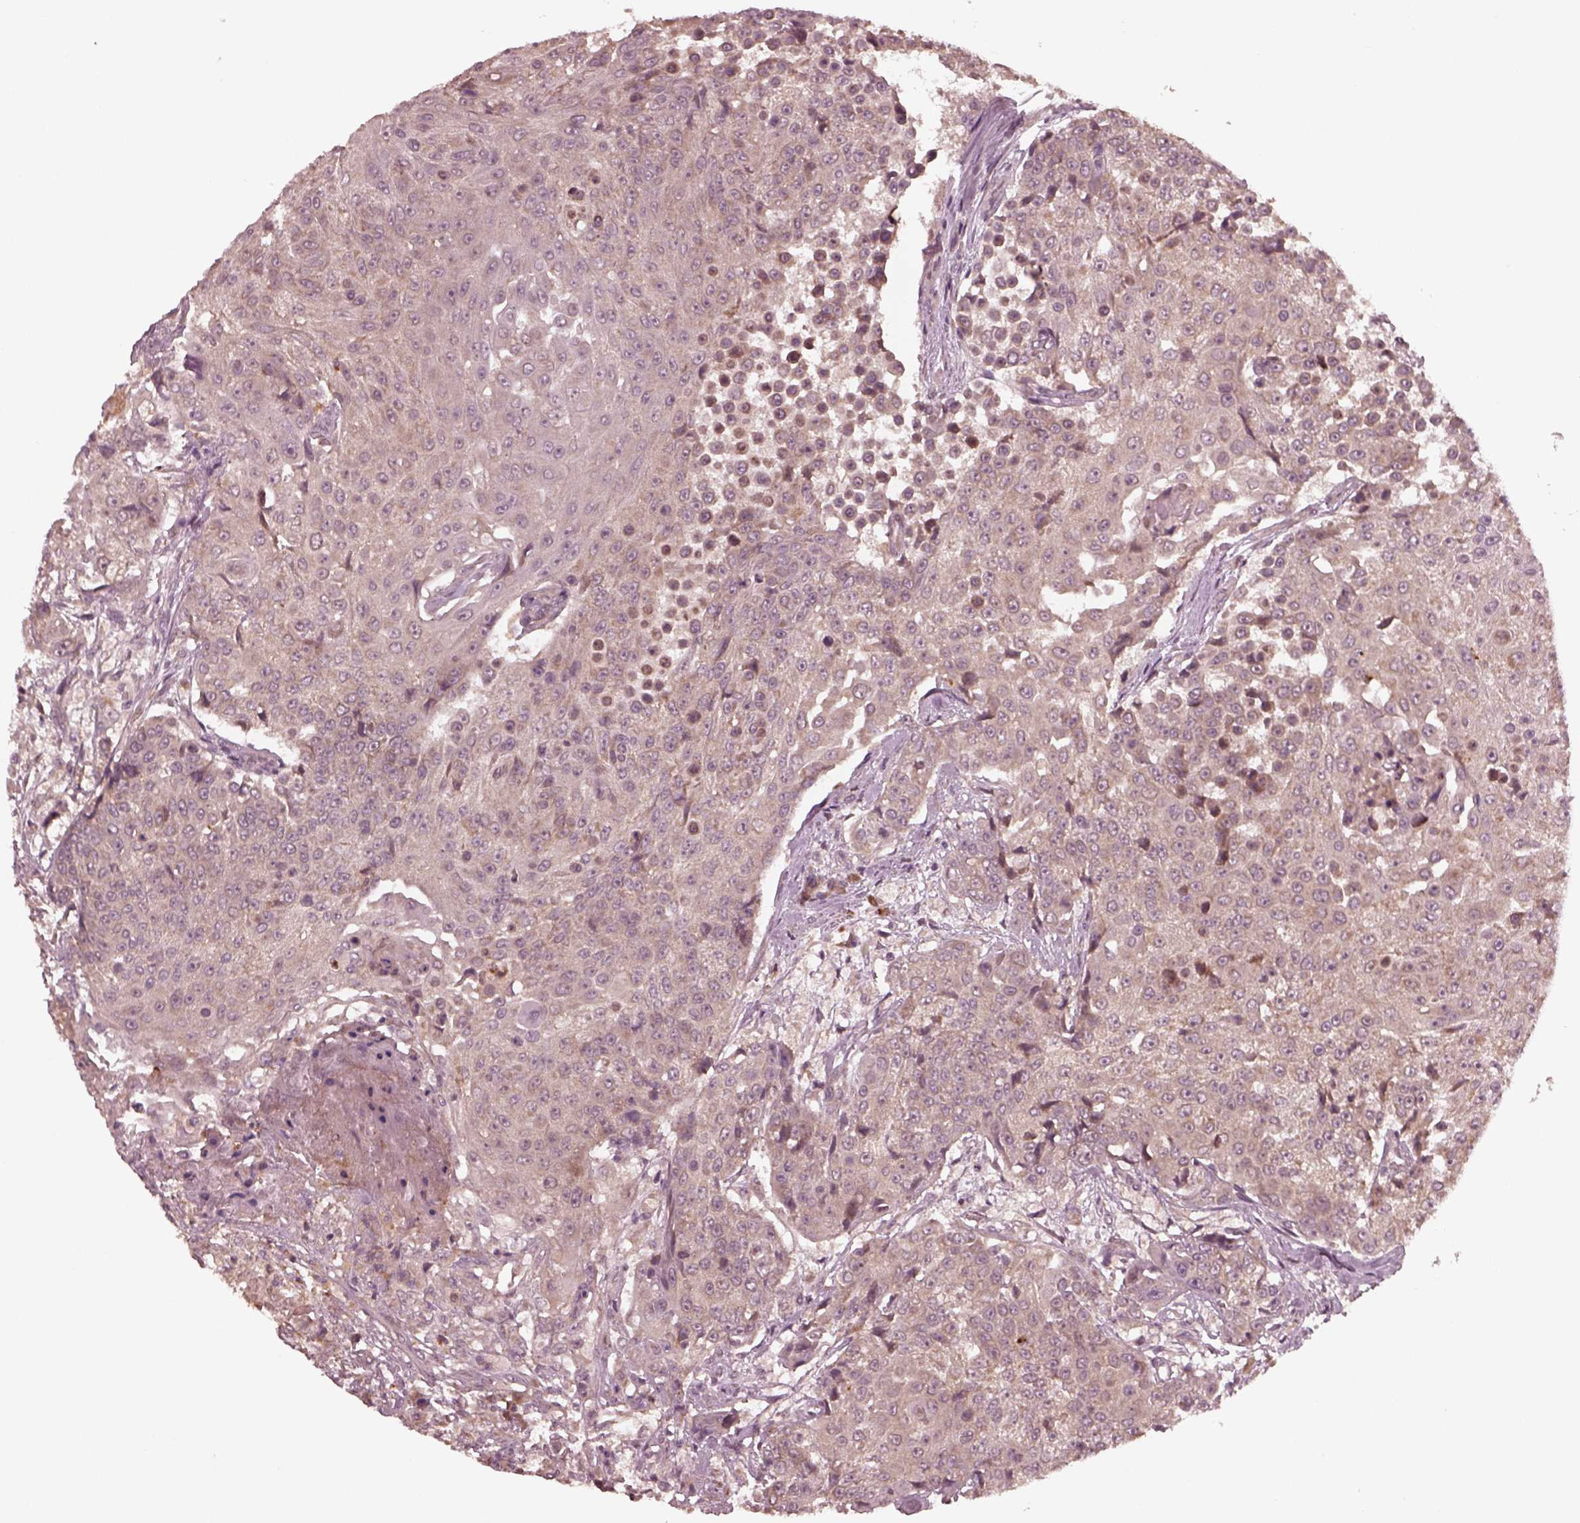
{"staining": {"intensity": "moderate", "quantity": "<25%", "location": "cytoplasmic/membranous"}, "tissue": "urothelial cancer", "cell_type": "Tumor cells", "image_type": "cancer", "snomed": [{"axis": "morphology", "description": "Urothelial carcinoma, High grade"}, {"axis": "topography", "description": "Urinary bladder"}], "caption": "Immunohistochemical staining of human urothelial carcinoma (high-grade) exhibits moderate cytoplasmic/membranous protein positivity in about <25% of tumor cells. (Stains: DAB in brown, nuclei in blue, Microscopy: brightfield microscopy at high magnification).", "gene": "FAF2", "patient": {"sex": "female", "age": 63}}